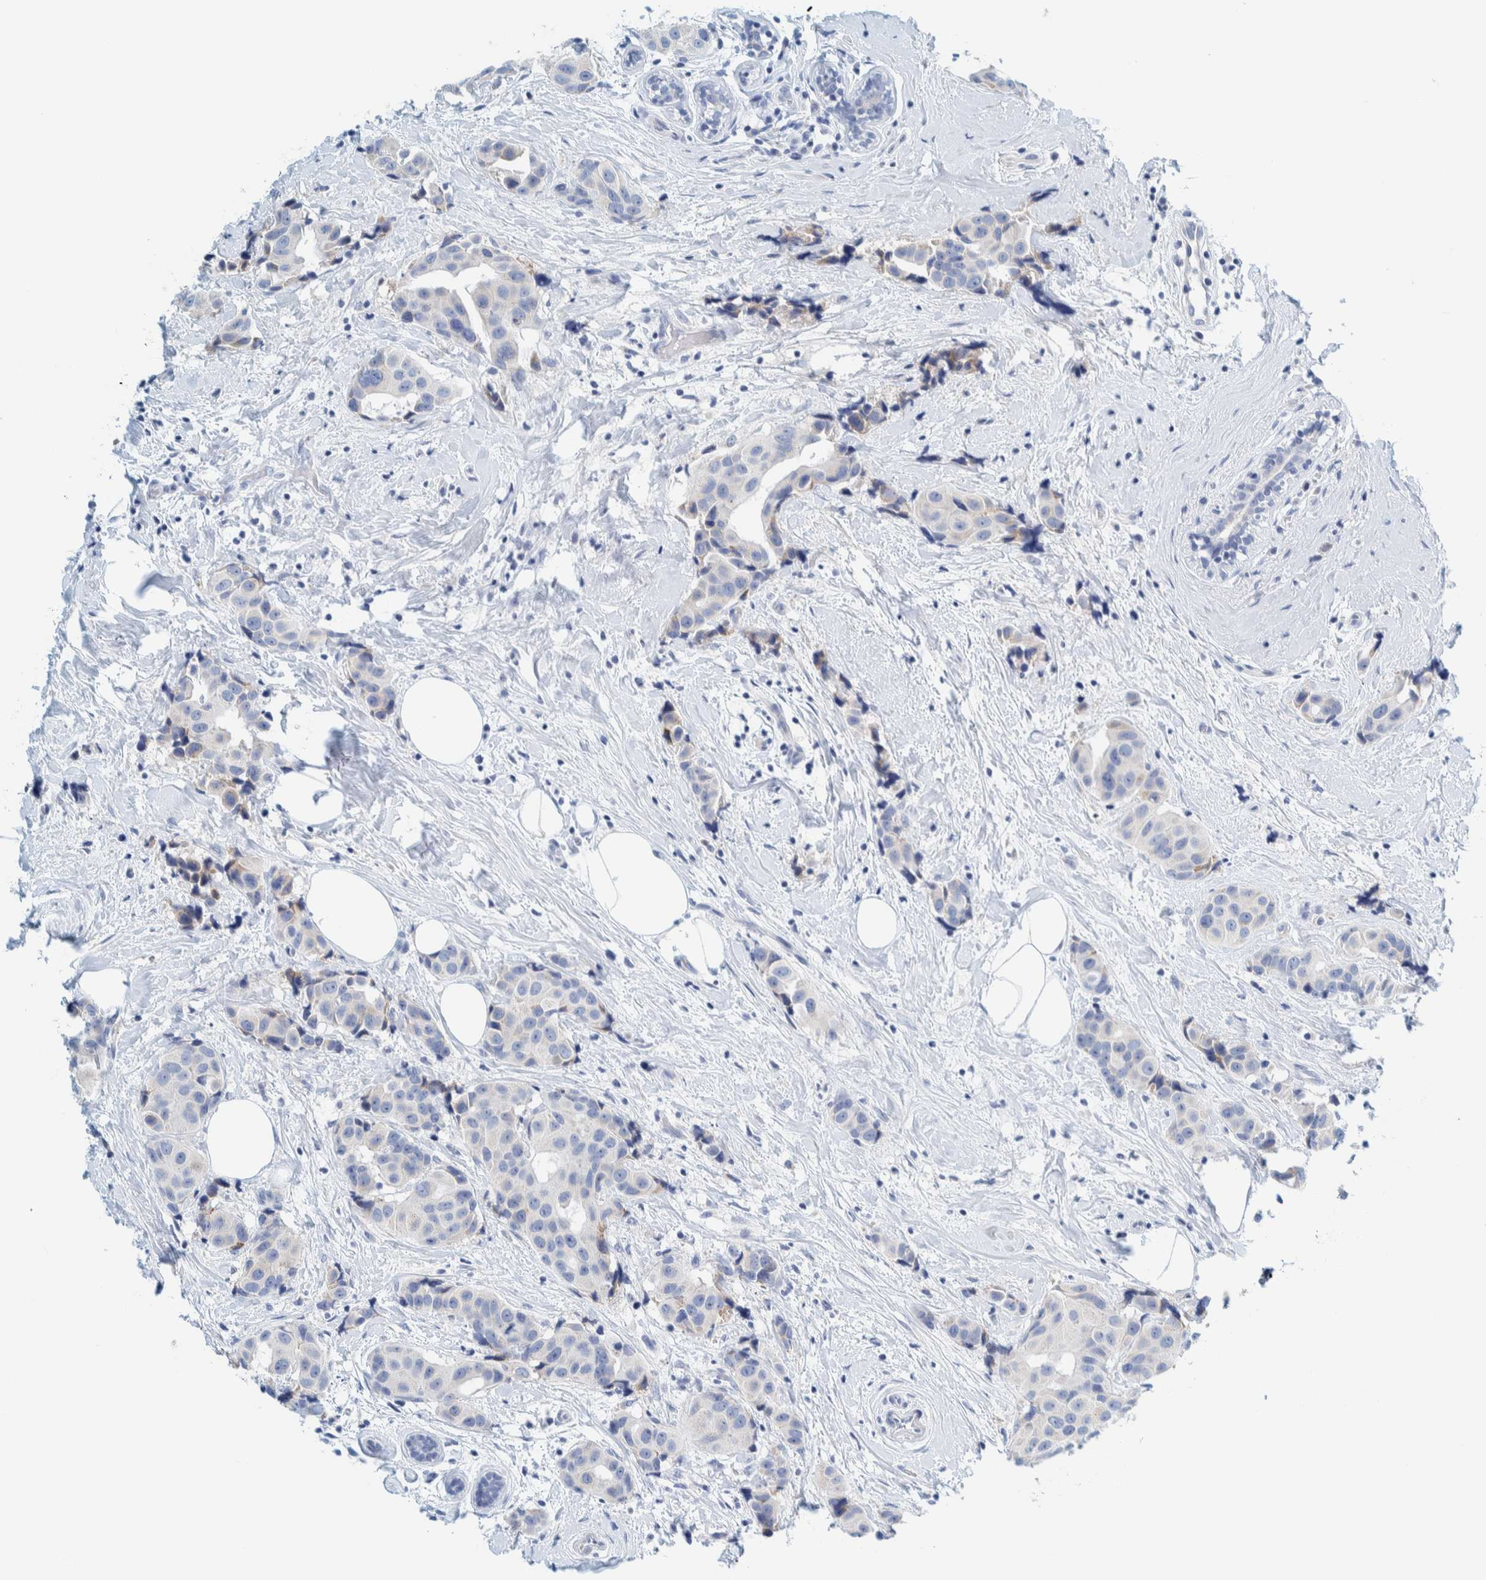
{"staining": {"intensity": "negative", "quantity": "none", "location": "none"}, "tissue": "breast cancer", "cell_type": "Tumor cells", "image_type": "cancer", "snomed": [{"axis": "morphology", "description": "Normal tissue, NOS"}, {"axis": "morphology", "description": "Duct carcinoma"}, {"axis": "topography", "description": "Breast"}], "caption": "The IHC micrograph has no significant expression in tumor cells of breast cancer (infiltrating ductal carcinoma) tissue.", "gene": "MOG", "patient": {"sex": "female", "age": 39}}